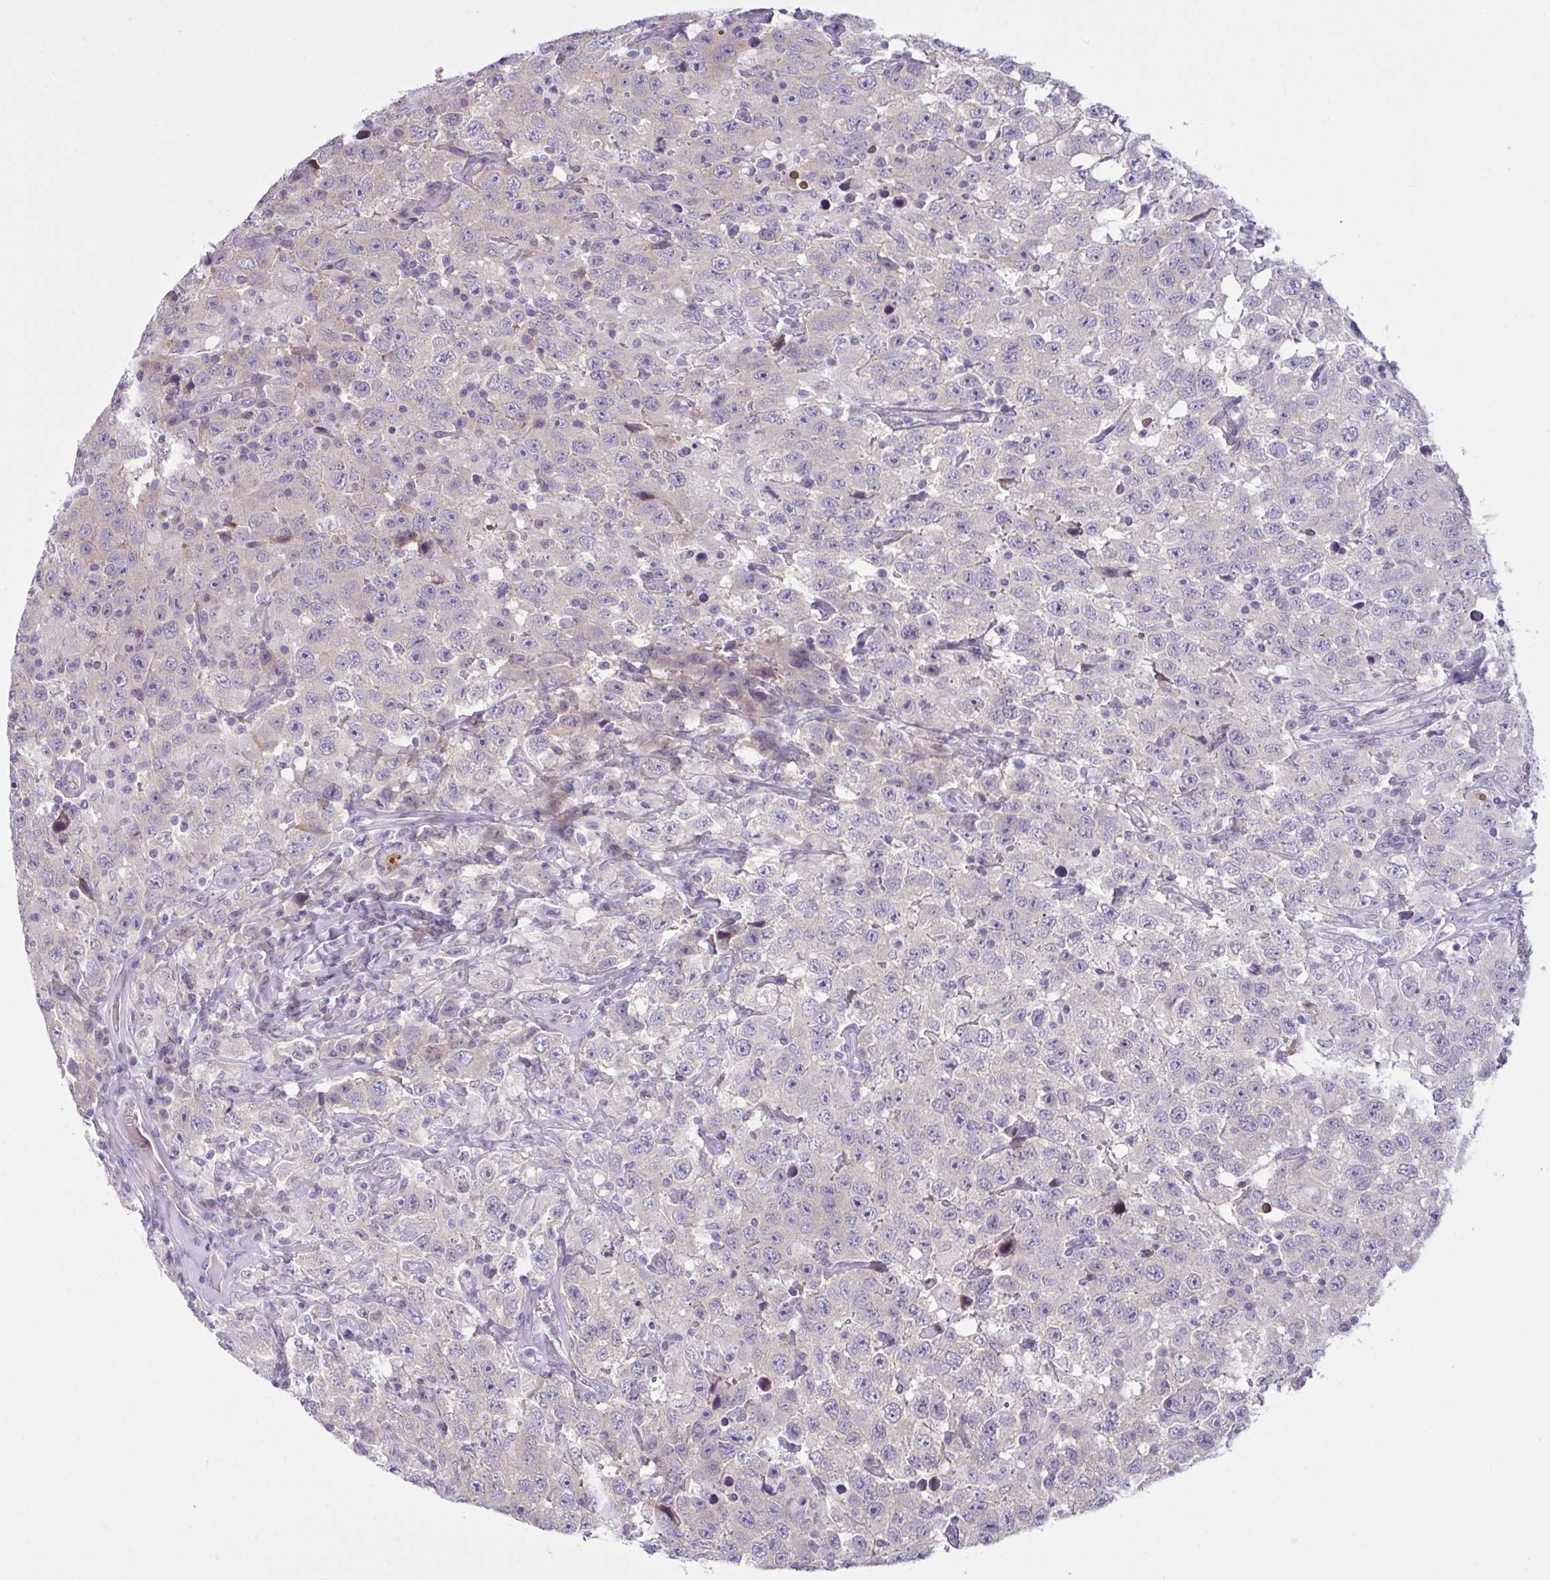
{"staining": {"intensity": "negative", "quantity": "none", "location": "none"}, "tissue": "testis cancer", "cell_type": "Tumor cells", "image_type": "cancer", "snomed": [{"axis": "morphology", "description": "Seminoma, NOS"}, {"axis": "topography", "description": "Testis"}], "caption": "Immunohistochemistry (IHC) micrograph of neoplastic tissue: human seminoma (testis) stained with DAB (3,3'-diaminobenzidine) displays no significant protein positivity in tumor cells.", "gene": "SYNPO2L", "patient": {"sex": "male", "age": 41}}